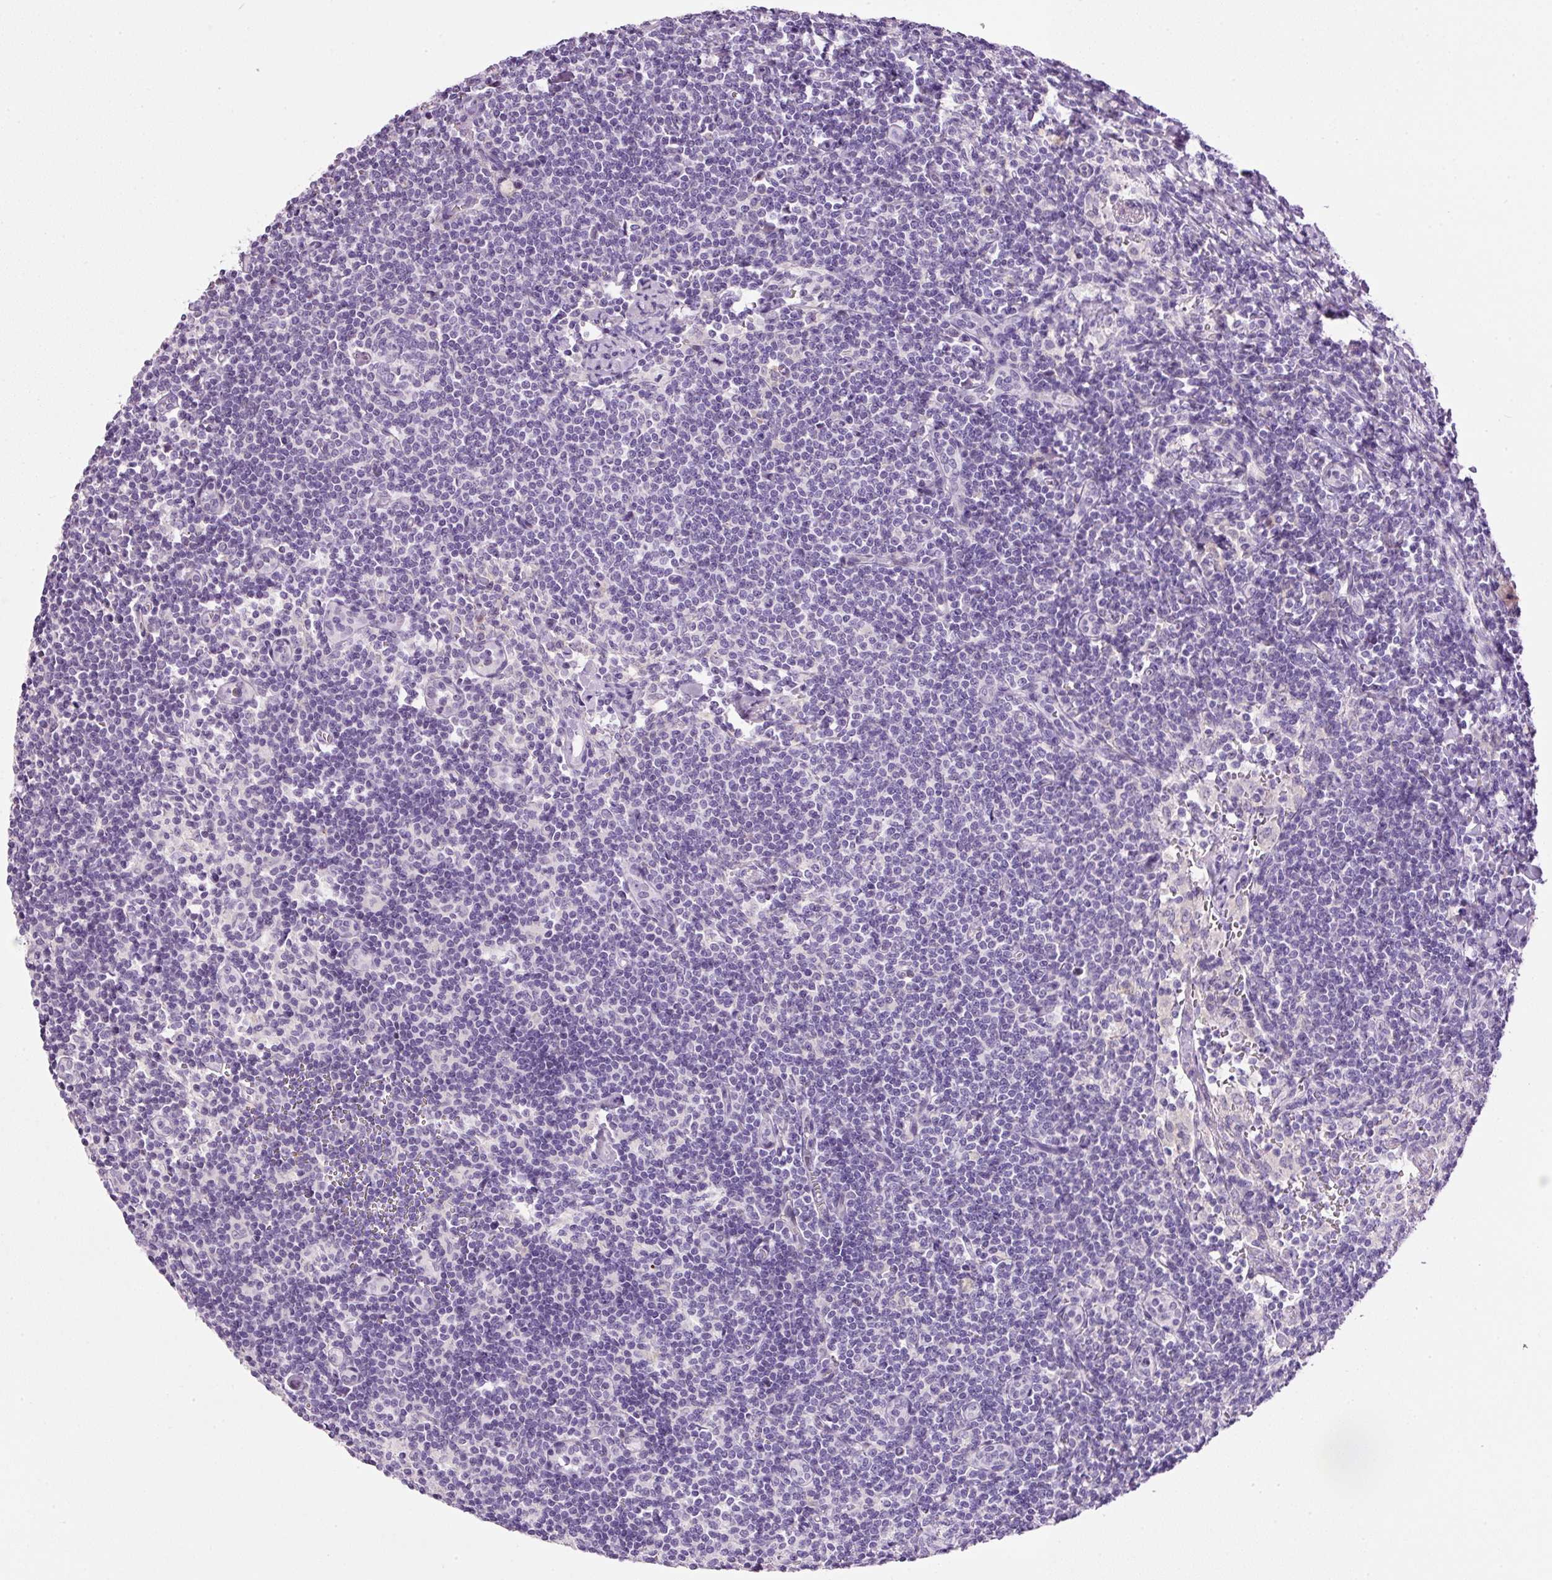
{"staining": {"intensity": "negative", "quantity": "none", "location": "none"}, "tissue": "lymph node", "cell_type": "Germinal center cells", "image_type": "normal", "snomed": [{"axis": "morphology", "description": "Normal tissue, NOS"}, {"axis": "topography", "description": "Lymph node"}], "caption": "Unremarkable lymph node was stained to show a protein in brown. There is no significant positivity in germinal center cells. Nuclei are stained in blue.", "gene": "SRC", "patient": {"sex": "female", "age": 59}}